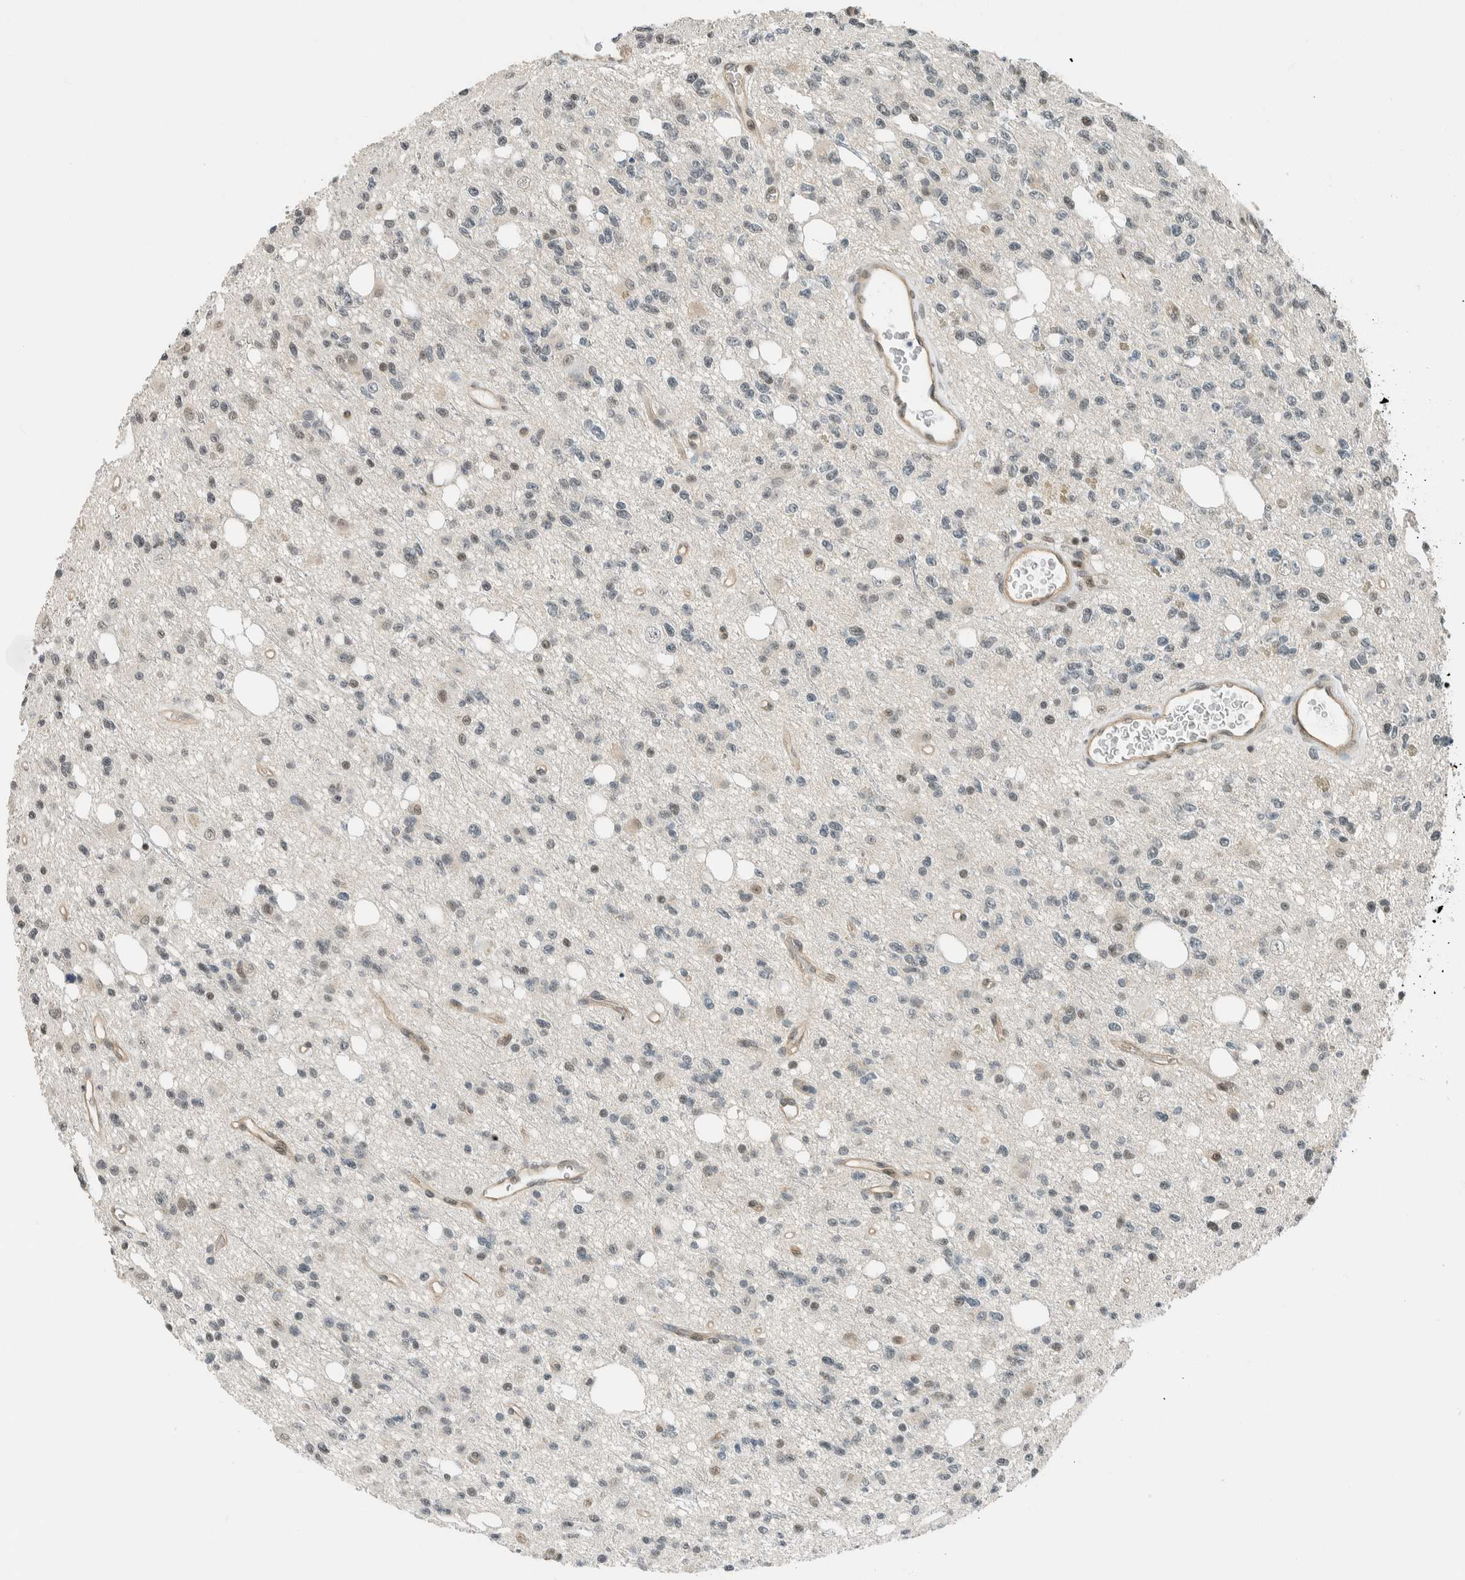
{"staining": {"intensity": "negative", "quantity": "none", "location": "none"}, "tissue": "glioma", "cell_type": "Tumor cells", "image_type": "cancer", "snomed": [{"axis": "morphology", "description": "Glioma, malignant, High grade"}, {"axis": "topography", "description": "Brain"}], "caption": "Malignant glioma (high-grade) was stained to show a protein in brown. There is no significant positivity in tumor cells.", "gene": "NIBAN2", "patient": {"sex": "female", "age": 62}}